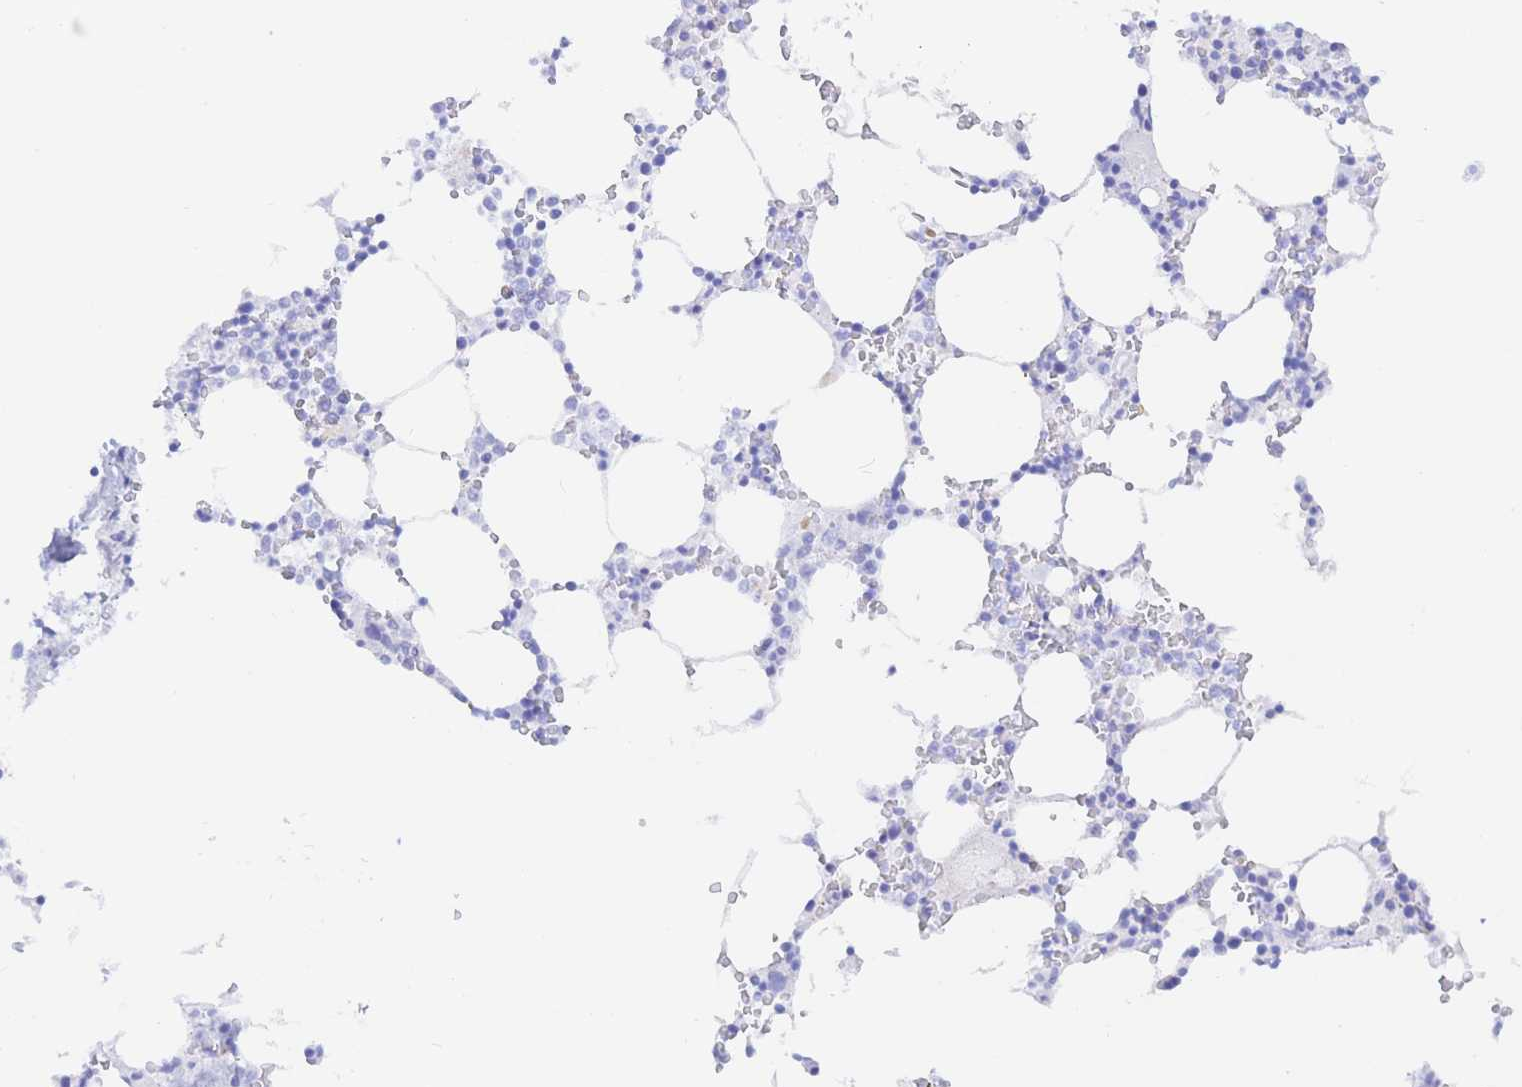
{"staining": {"intensity": "negative", "quantity": "none", "location": "none"}, "tissue": "bone marrow", "cell_type": "Hematopoietic cells", "image_type": "normal", "snomed": [{"axis": "morphology", "description": "Normal tissue, NOS"}, {"axis": "topography", "description": "Bone marrow"}], "caption": "An immunohistochemistry micrograph of normal bone marrow is shown. There is no staining in hematopoietic cells of bone marrow.", "gene": "KCNH6", "patient": {"sex": "male", "age": 54}}